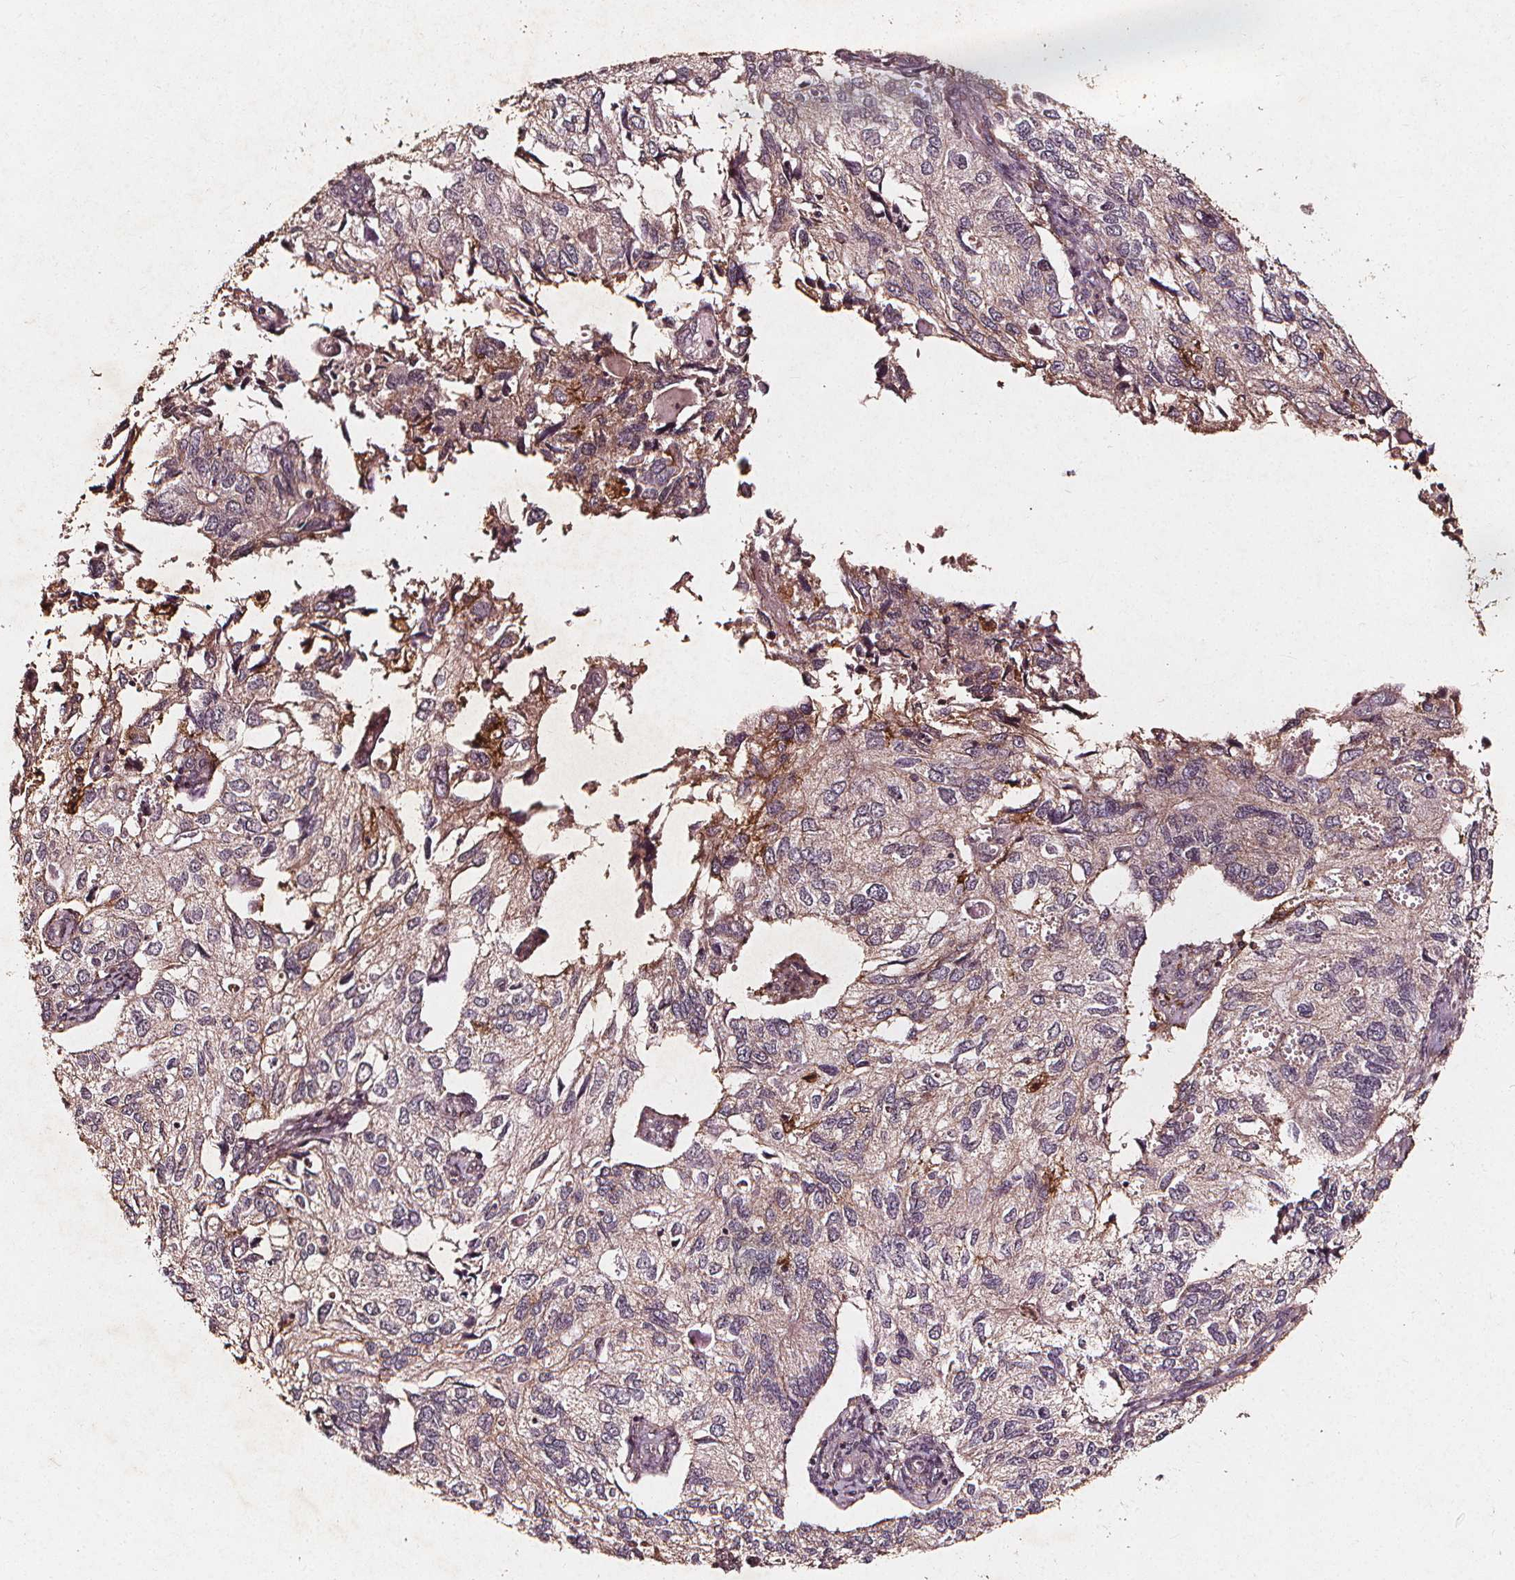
{"staining": {"intensity": "weak", "quantity": "<25%", "location": "cytoplasmic/membranous"}, "tissue": "endometrial cancer", "cell_type": "Tumor cells", "image_type": "cancer", "snomed": [{"axis": "morphology", "description": "Carcinoma, NOS"}, {"axis": "topography", "description": "Uterus"}], "caption": "Immunohistochemistry (IHC) of endometrial cancer displays no staining in tumor cells.", "gene": "ABCA1", "patient": {"sex": "female", "age": 76}}